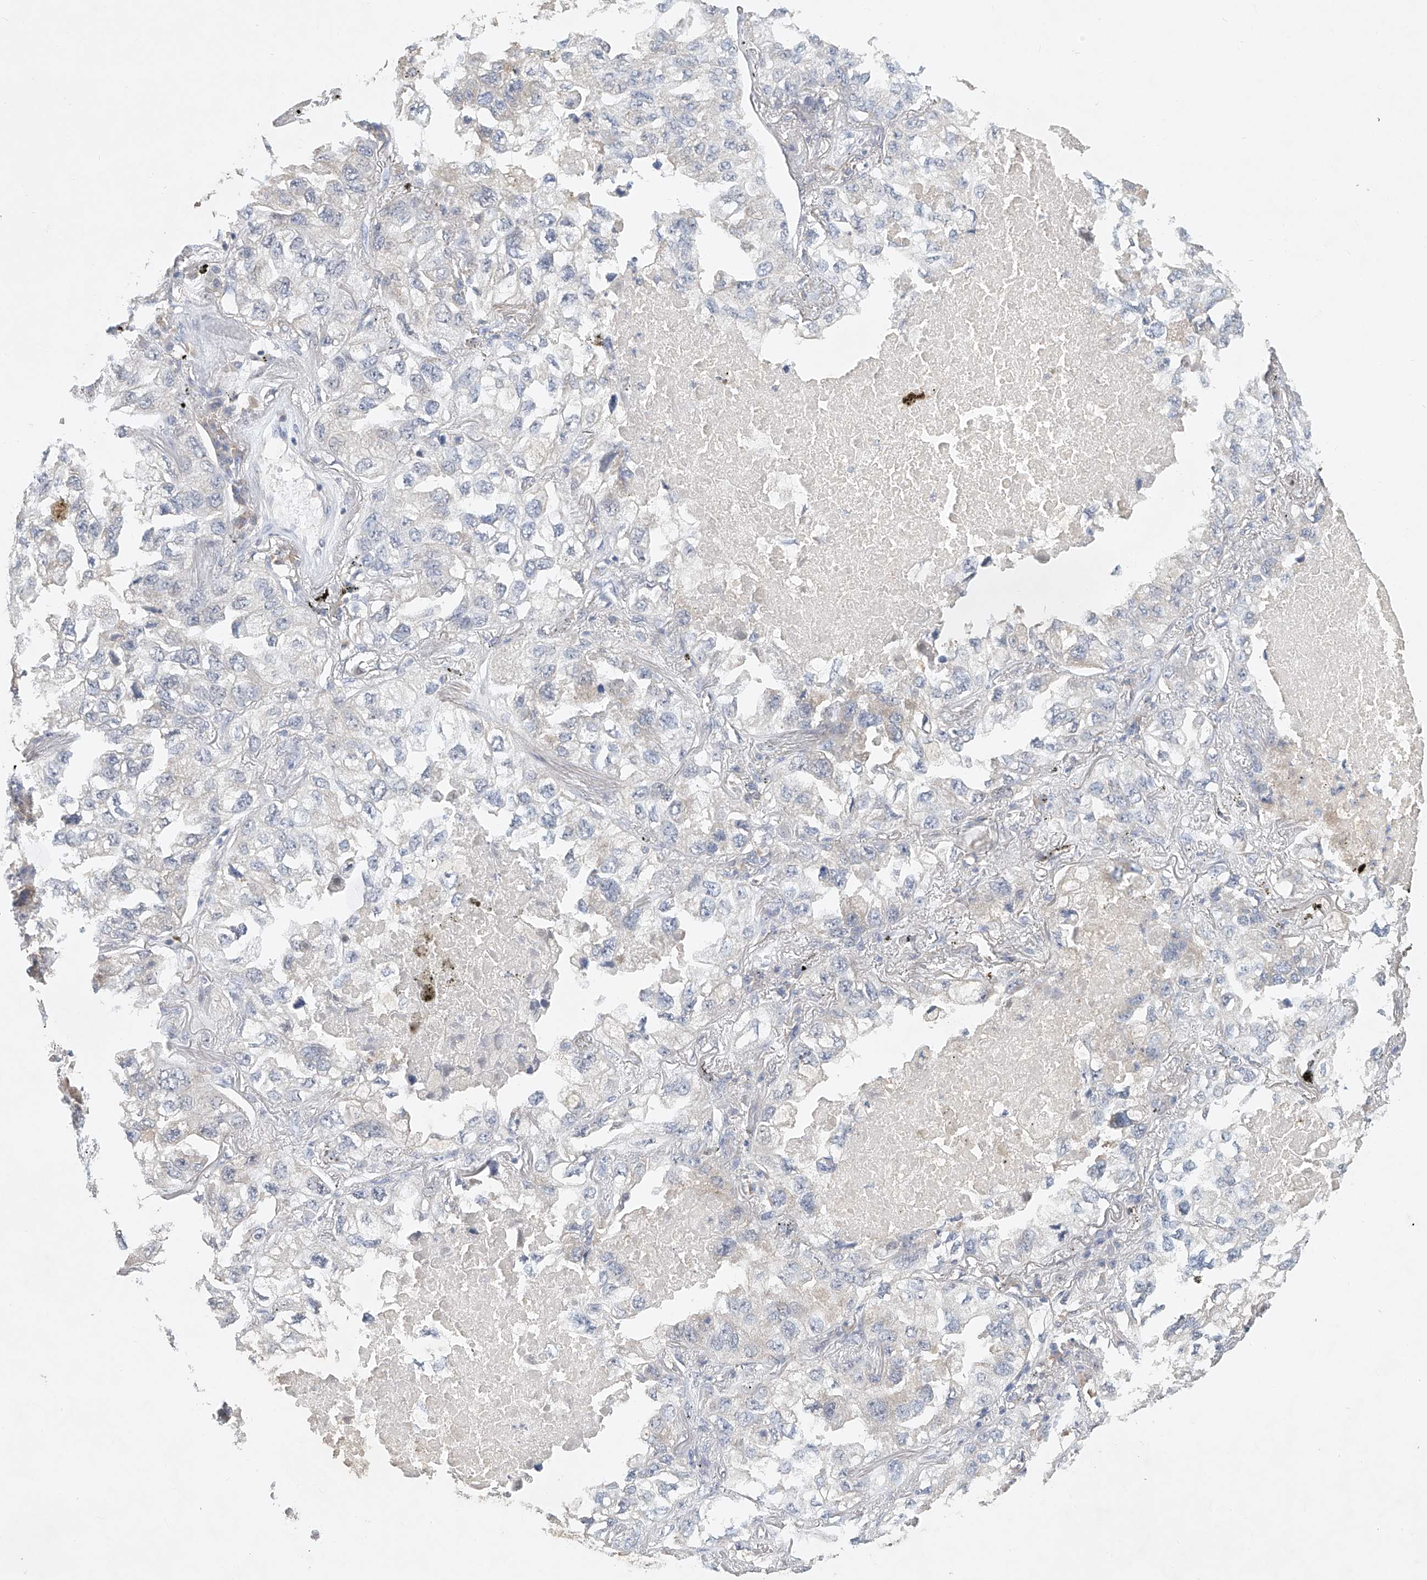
{"staining": {"intensity": "negative", "quantity": "none", "location": "none"}, "tissue": "lung cancer", "cell_type": "Tumor cells", "image_type": "cancer", "snomed": [{"axis": "morphology", "description": "Adenocarcinoma, NOS"}, {"axis": "topography", "description": "Lung"}], "caption": "Protein analysis of lung adenocarcinoma shows no significant staining in tumor cells. Brightfield microscopy of immunohistochemistry (IHC) stained with DAB (3,3'-diaminobenzidine) (brown) and hematoxylin (blue), captured at high magnification.", "gene": "CARMIL1", "patient": {"sex": "male", "age": 65}}